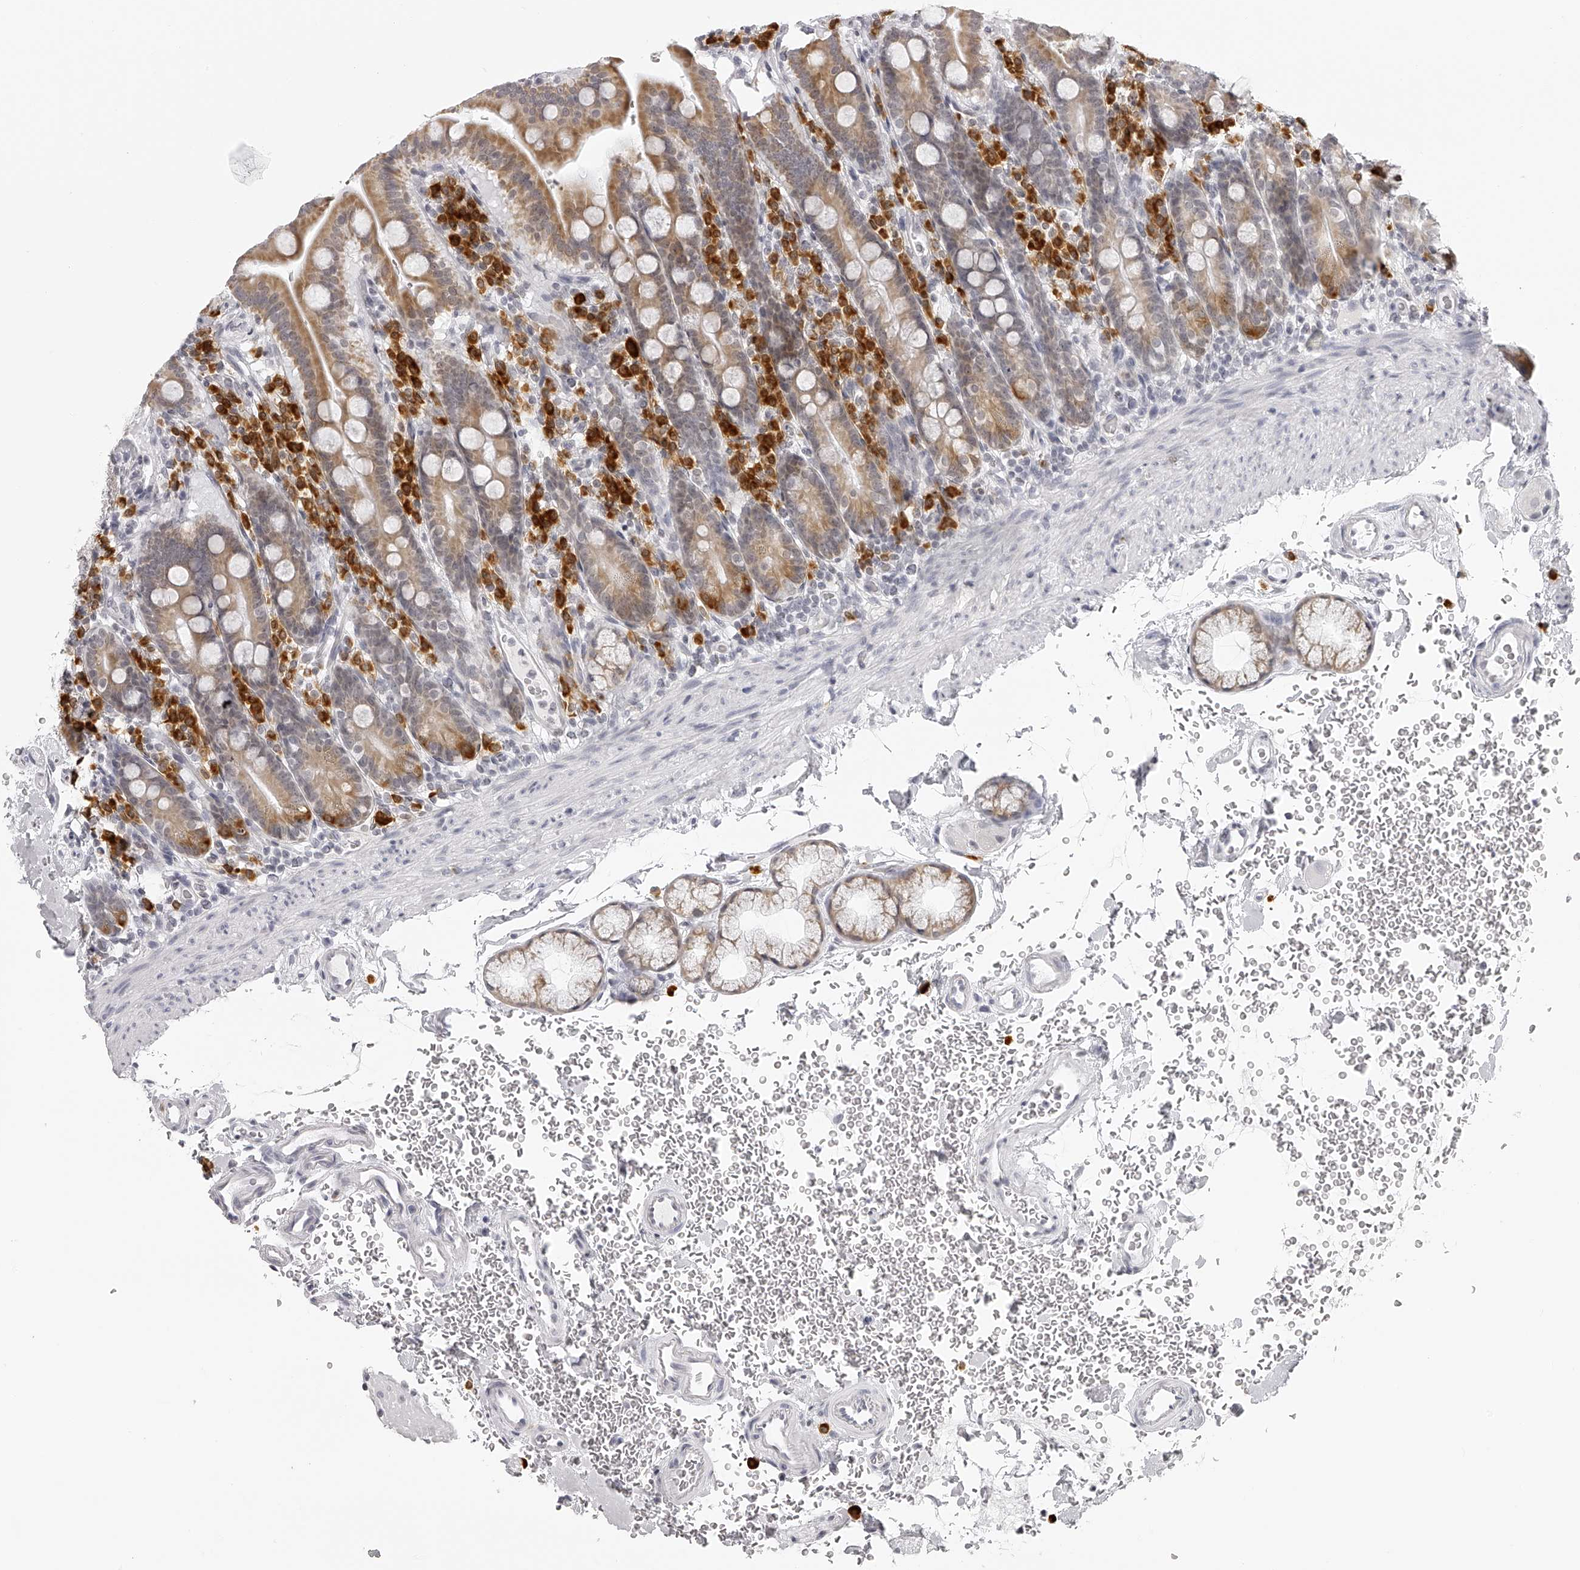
{"staining": {"intensity": "moderate", "quantity": "<25%", "location": "cytoplasmic/membranous"}, "tissue": "duodenum", "cell_type": "Glandular cells", "image_type": "normal", "snomed": [{"axis": "morphology", "description": "Normal tissue, NOS"}, {"axis": "topography", "description": "Duodenum"}], "caption": "About <25% of glandular cells in unremarkable duodenum display moderate cytoplasmic/membranous protein staining as visualized by brown immunohistochemical staining.", "gene": "SEC11C", "patient": {"sex": "male", "age": 54}}